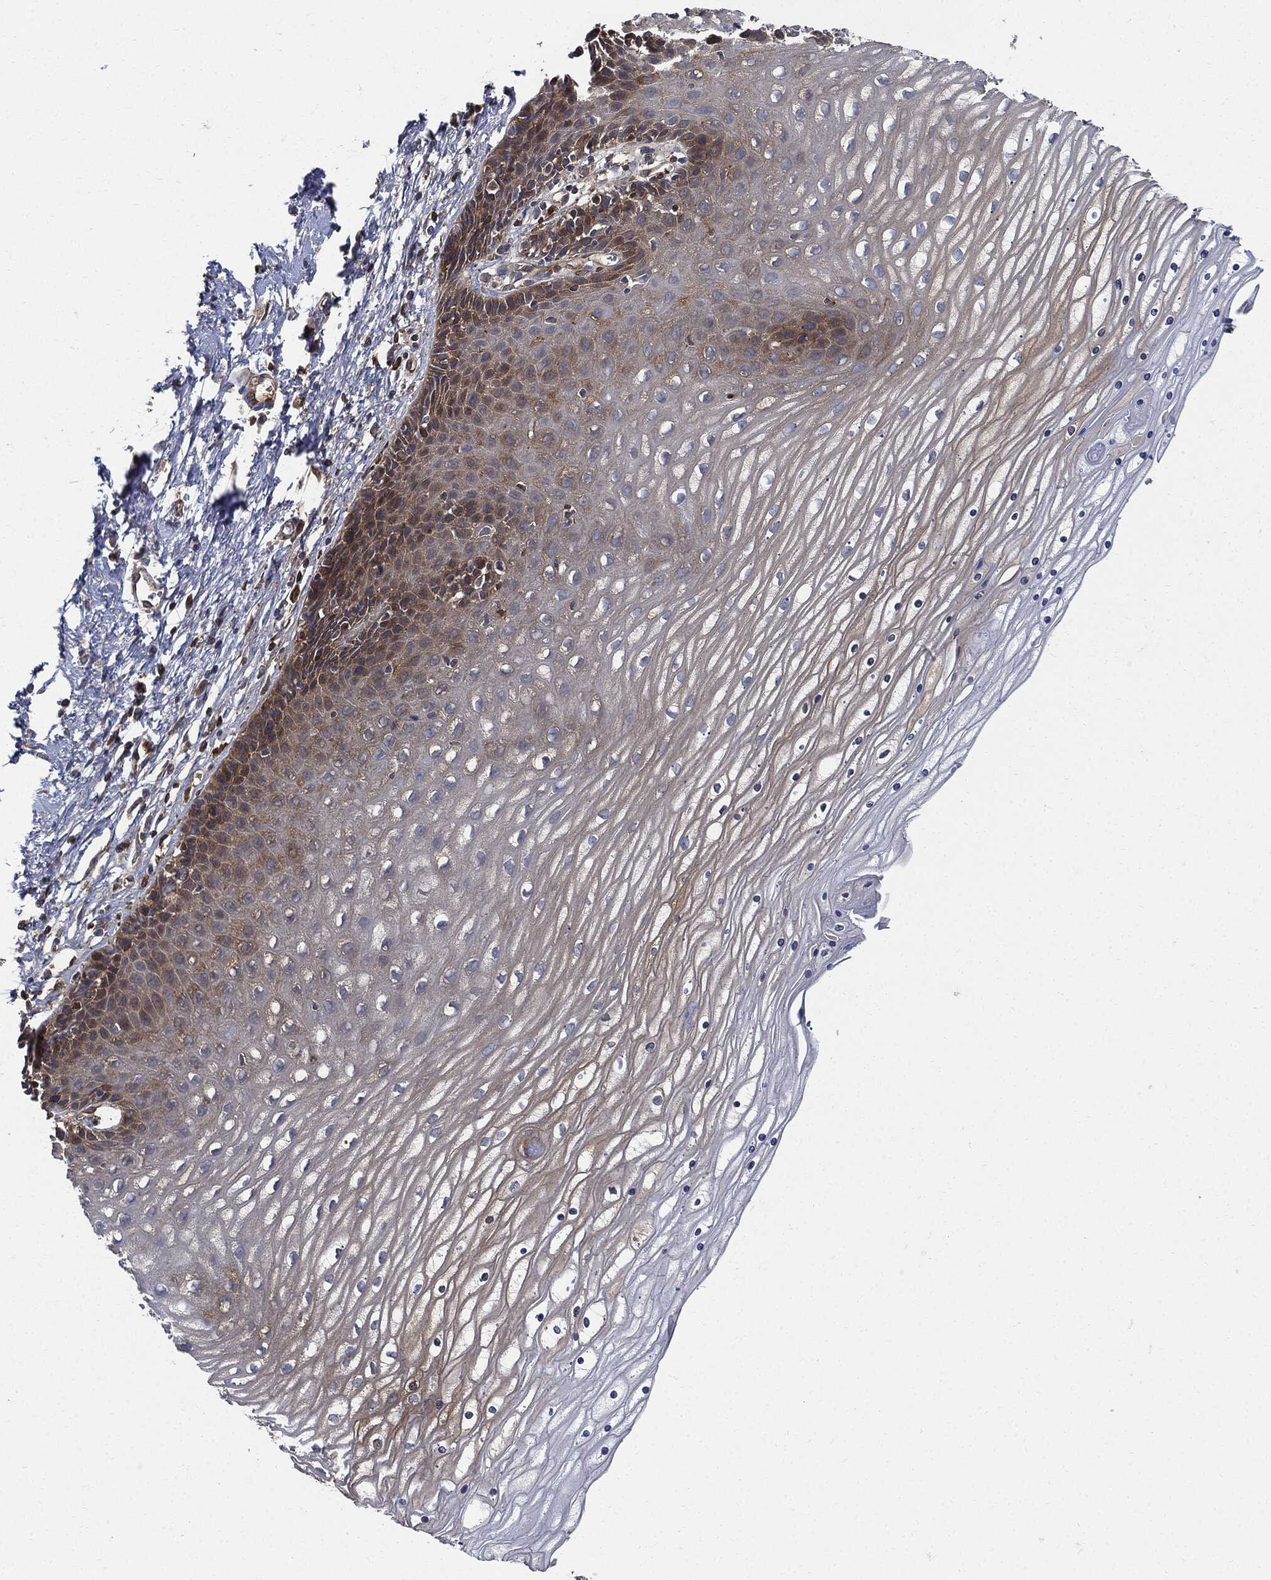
{"staining": {"intensity": "moderate", "quantity": "25%-75%", "location": "cytoplasmic/membranous"}, "tissue": "cervix", "cell_type": "Glandular cells", "image_type": "normal", "snomed": [{"axis": "morphology", "description": "Normal tissue, NOS"}, {"axis": "topography", "description": "Cervix"}], "caption": "Protein expression analysis of unremarkable cervix demonstrates moderate cytoplasmic/membranous expression in approximately 25%-75% of glandular cells.", "gene": "XPNPEP1", "patient": {"sex": "female", "age": 35}}